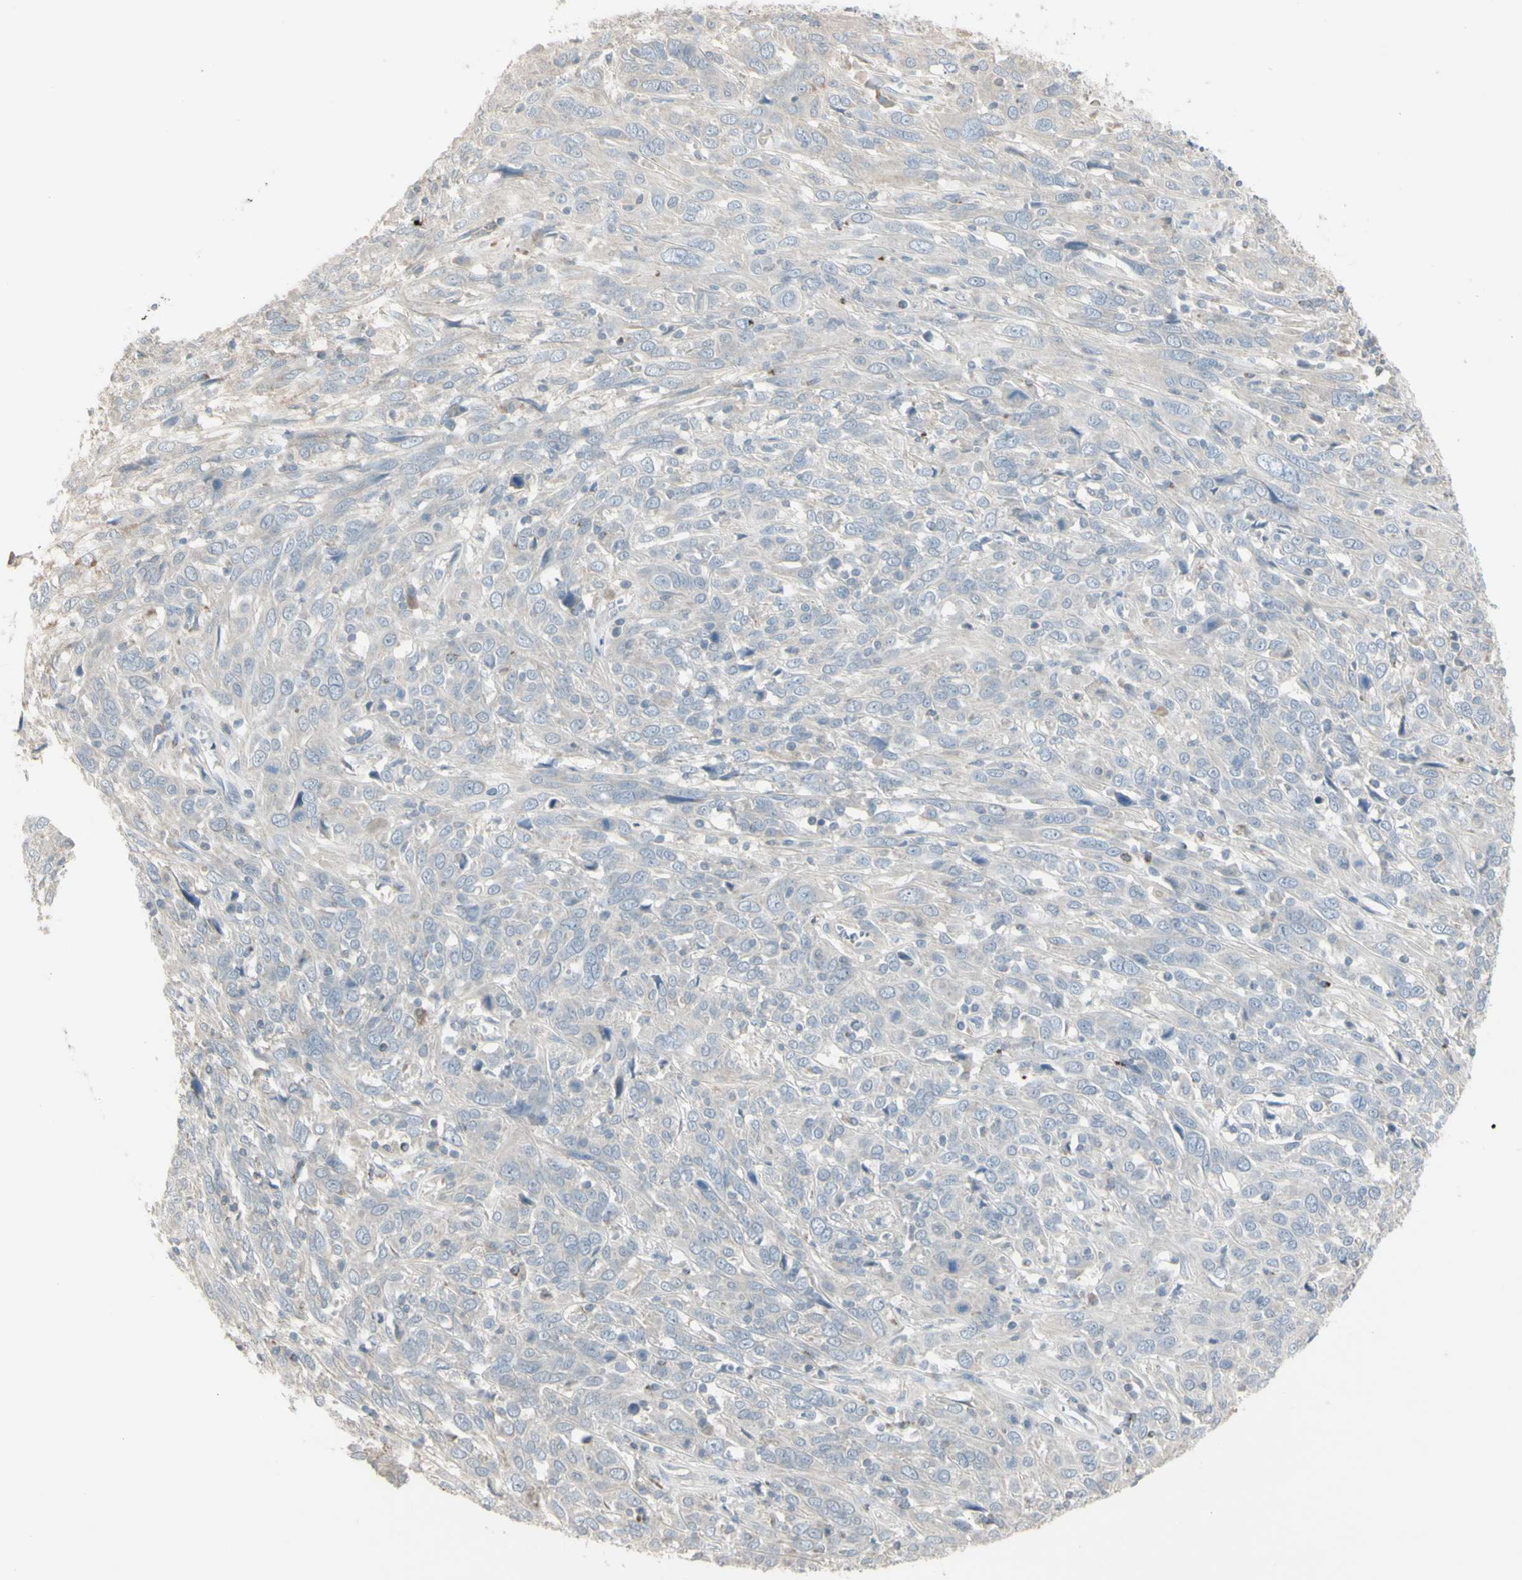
{"staining": {"intensity": "negative", "quantity": "none", "location": "none"}, "tissue": "cervical cancer", "cell_type": "Tumor cells", "image_type": "cancer", "snomed": [{"axis": "morphology", "description": "Squamous cell carcinoma, NOS"}, {"axis": "topography", "description": "Cervix"}], "caption": "Tumor cells show no significant staining in cervical squamous cell carcinoma.", "gene": "PIAS4", "patient": {"sex": "female", "age": 46}}